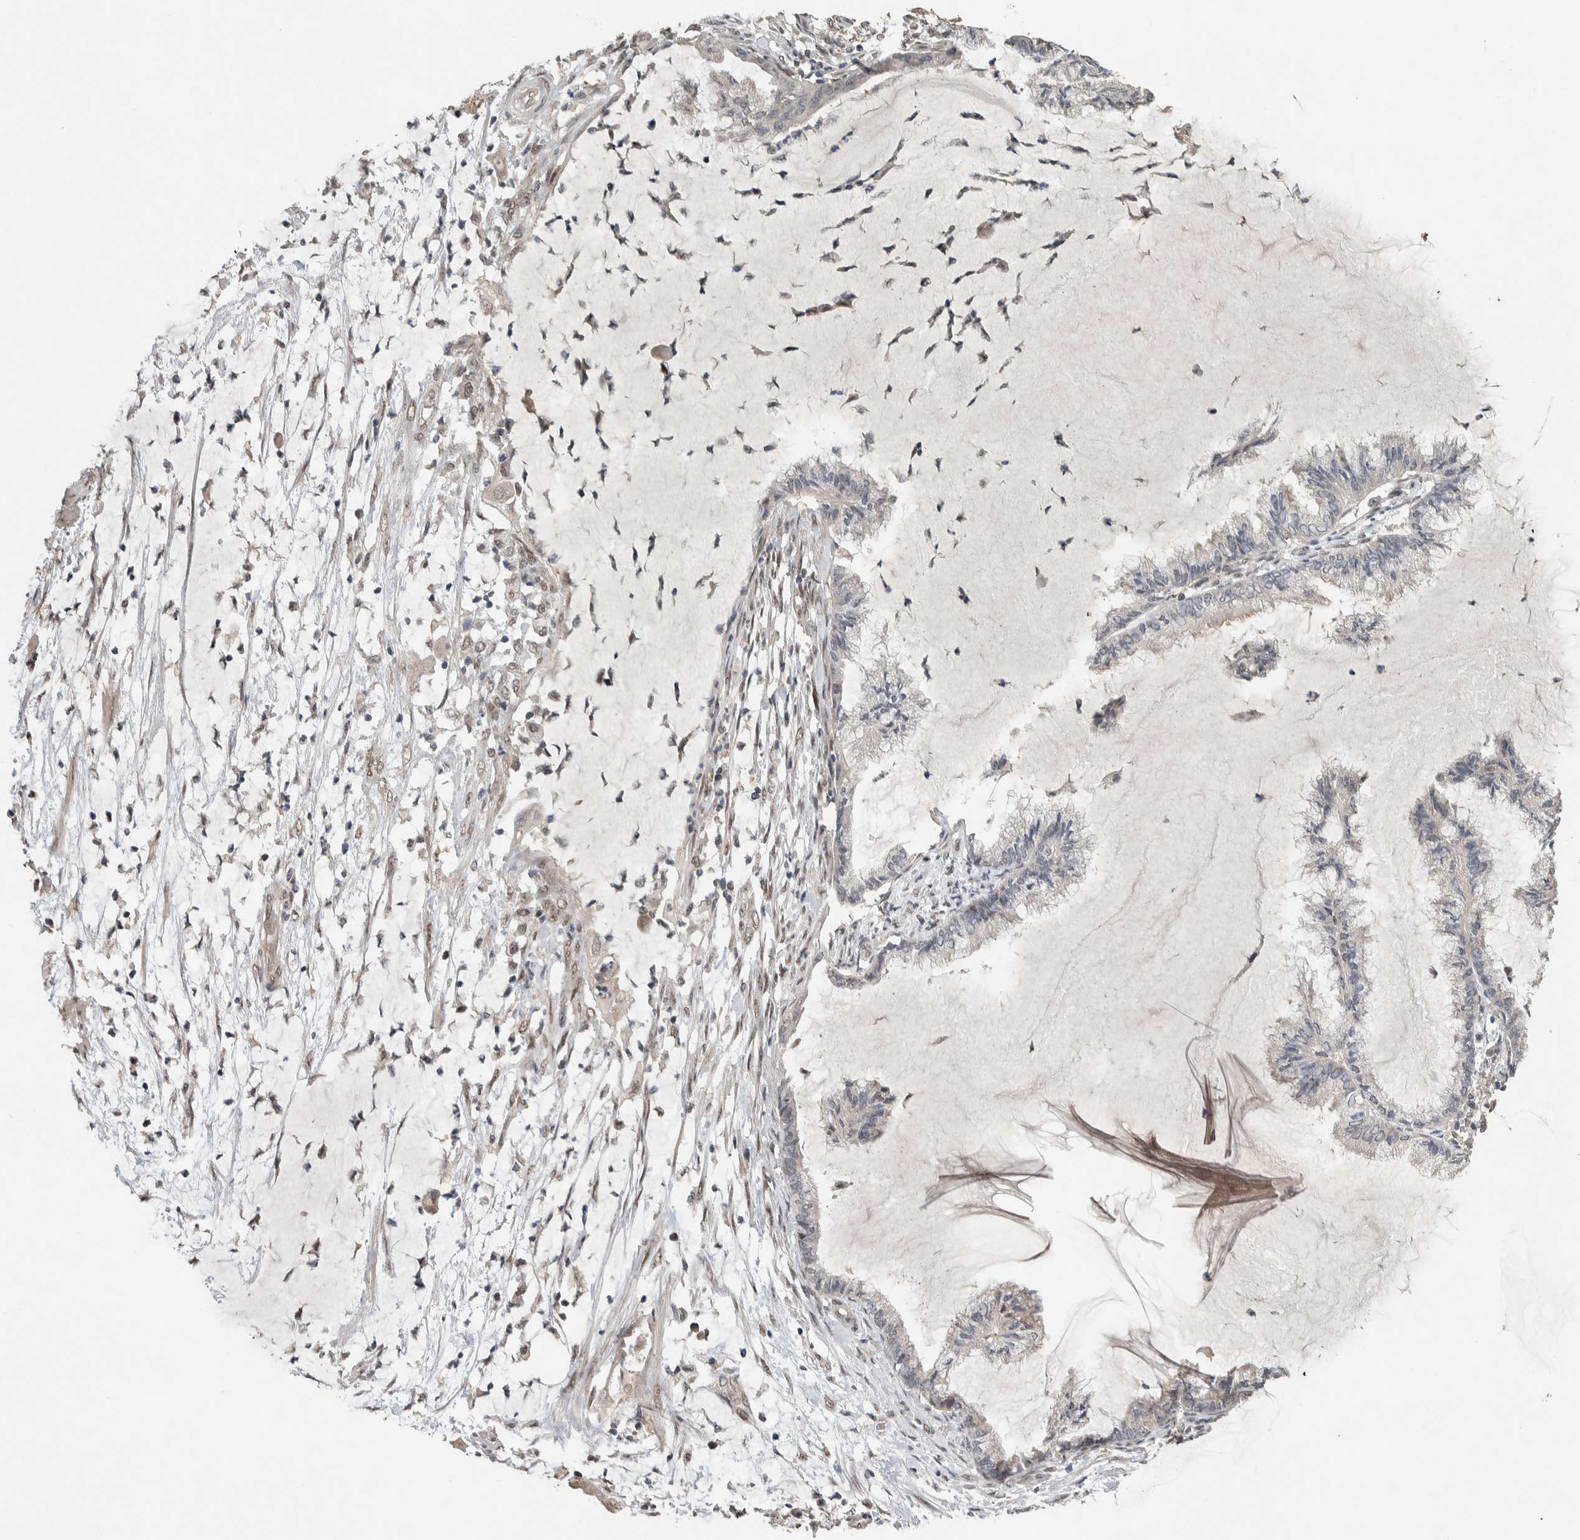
{"staining": {"intensity": "negative", "quantity": "none", "location": "none"}, "tissue": "endometrial cancer", "cell_type": "Tumor cells", "image_type": "cancer", "snomed": [{"axis": "morphology", "description": "Adenocarcinoma, NOS"}, {"axis": "topography", "description": "Endometrium"}], "caption": "Immunohistochemistry histopathology image of neoplastic tissue: human endometrial cancer stained with DAB (3,3'-diaminobenzidine) demonstrates no significant protein positivity in tumor cells. Nuclei are stained in blue.", "gene": "CYSRT1", "patient": {"sex": "female", "age": 86}}